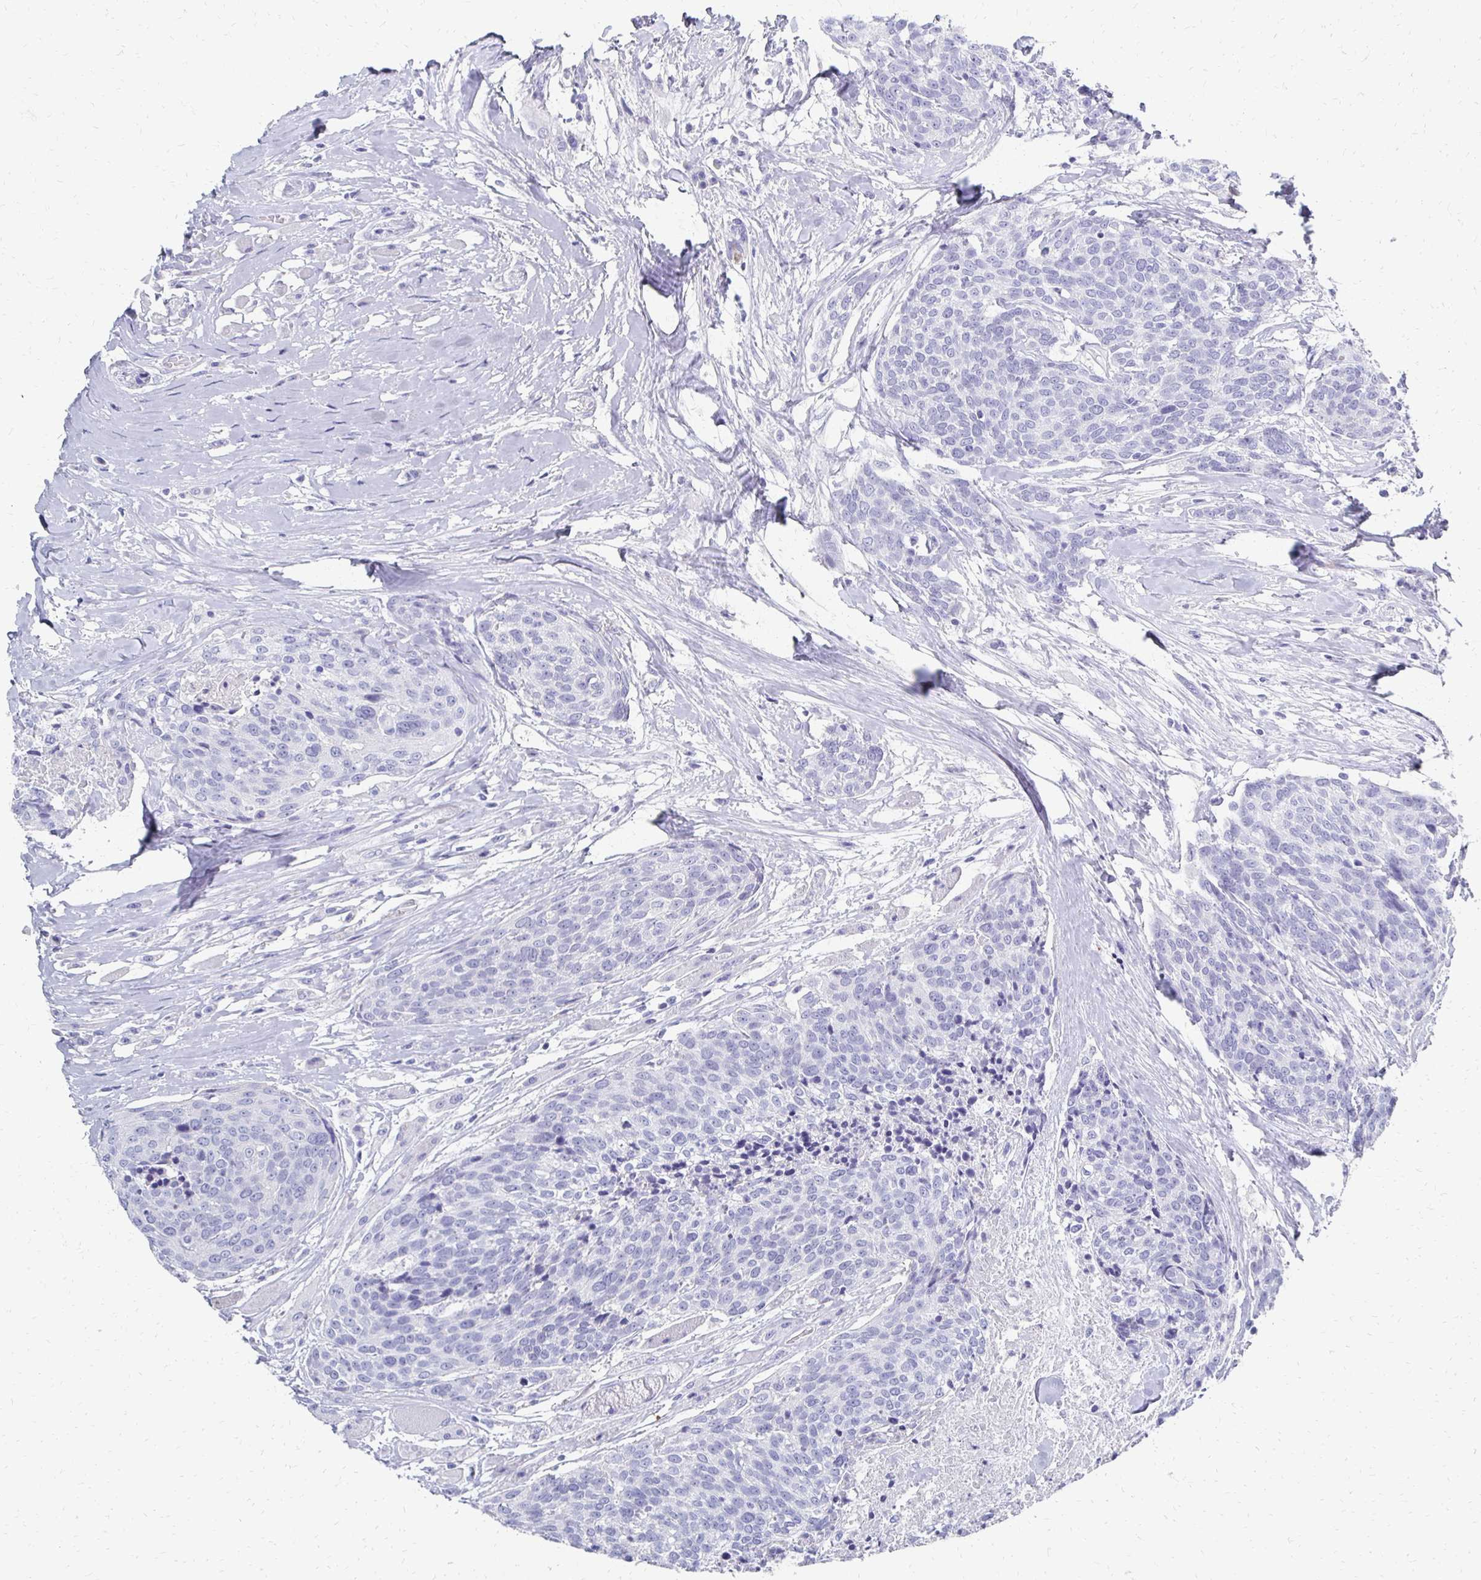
{"staining": {"intensity": "negative", "quantity": "none", "location": "none"}, "tissue": "head and neck cancer", "cell_type": "Tumor cells", "image_type": "cancer", "snomed": [{"axis": "morphology", "description": "Squamous cell carcinoma, NOS"}, {"axis": "topography", "description": "Oral tissue"}, {"axis": "topography", "description": "Head-Neck"}], "caption": "Protein analysis of head and neck squamous cell carcinoma shows no significant positivity in tumor cells.", "gene": "SYCP3", "patient": {"sex": "male", "age": 64}}